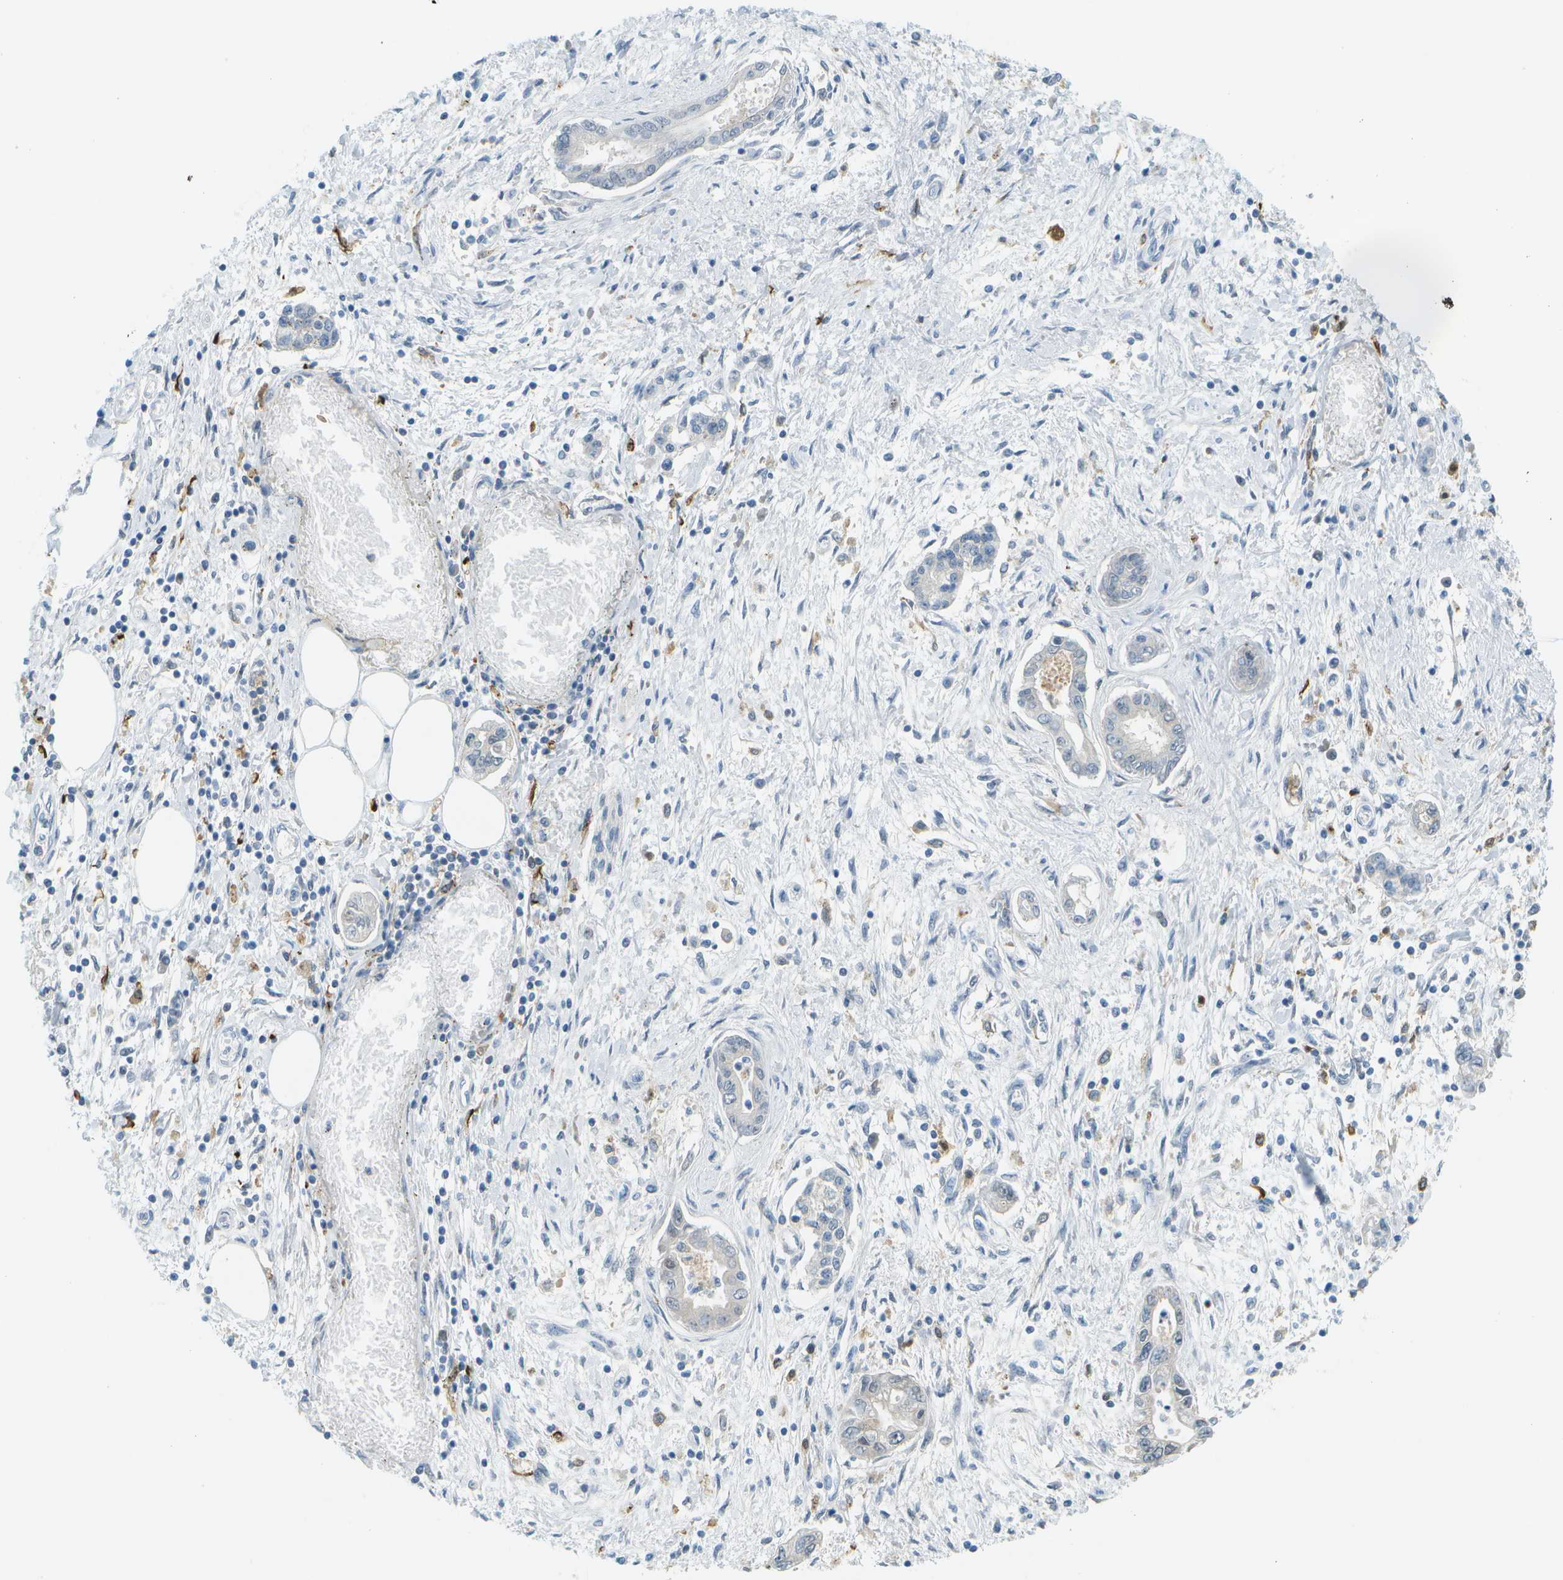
{"staining": {"intensity": "negative", "quantity": "none", "location": "none"}, "tissue": "pancreatic cancer", "cell_type": "Tumor cells", "image_type": "cancer", "snomed": [{"axis": "morphology", "description": "Adenocarcinoma, NOS"}, {"axis": "topography", "description": "Pancreas"}], "caption": "Image shows no protein staining in tumor cells of adenocarcinoma (pancreatic) tissue.", "gene": "CDH23", "patient": {"sex": "male", "age": 56}}